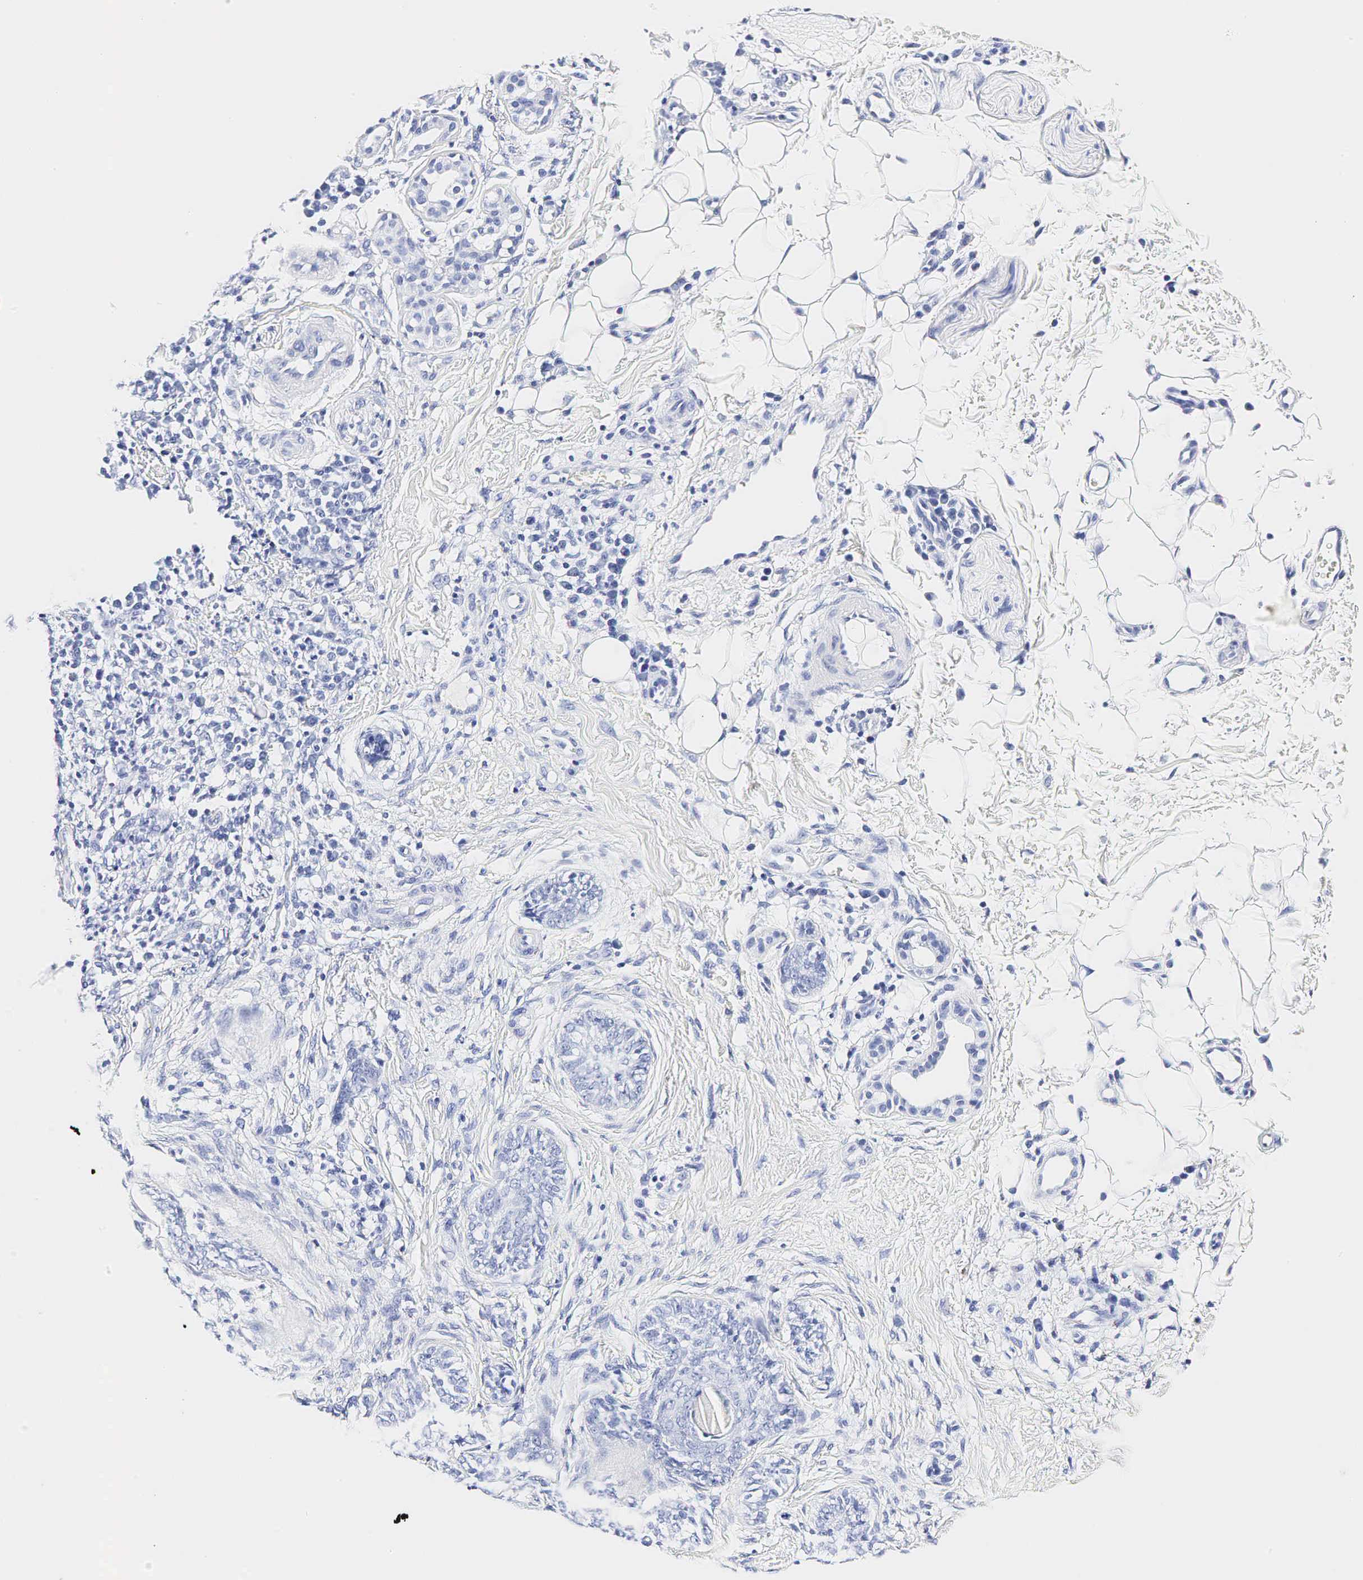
{"staining": {"intensity": "negative", "quantity": "none", "location": "none"}, "tissue": "skin cancer", "cell_type": "Tumor cells", "image_type": "cancer", "snomed": [{"axis": "morphology", "description": "Basal cell carcinoma"}, {"axis": "topography", "description": "Skin"}], "caption": "Micrograph shows no significant protein expression in tumor cells of basal cell carcinoma (skin).", "gene": "TG", "patient": {"sex": "male", "age": 89}}